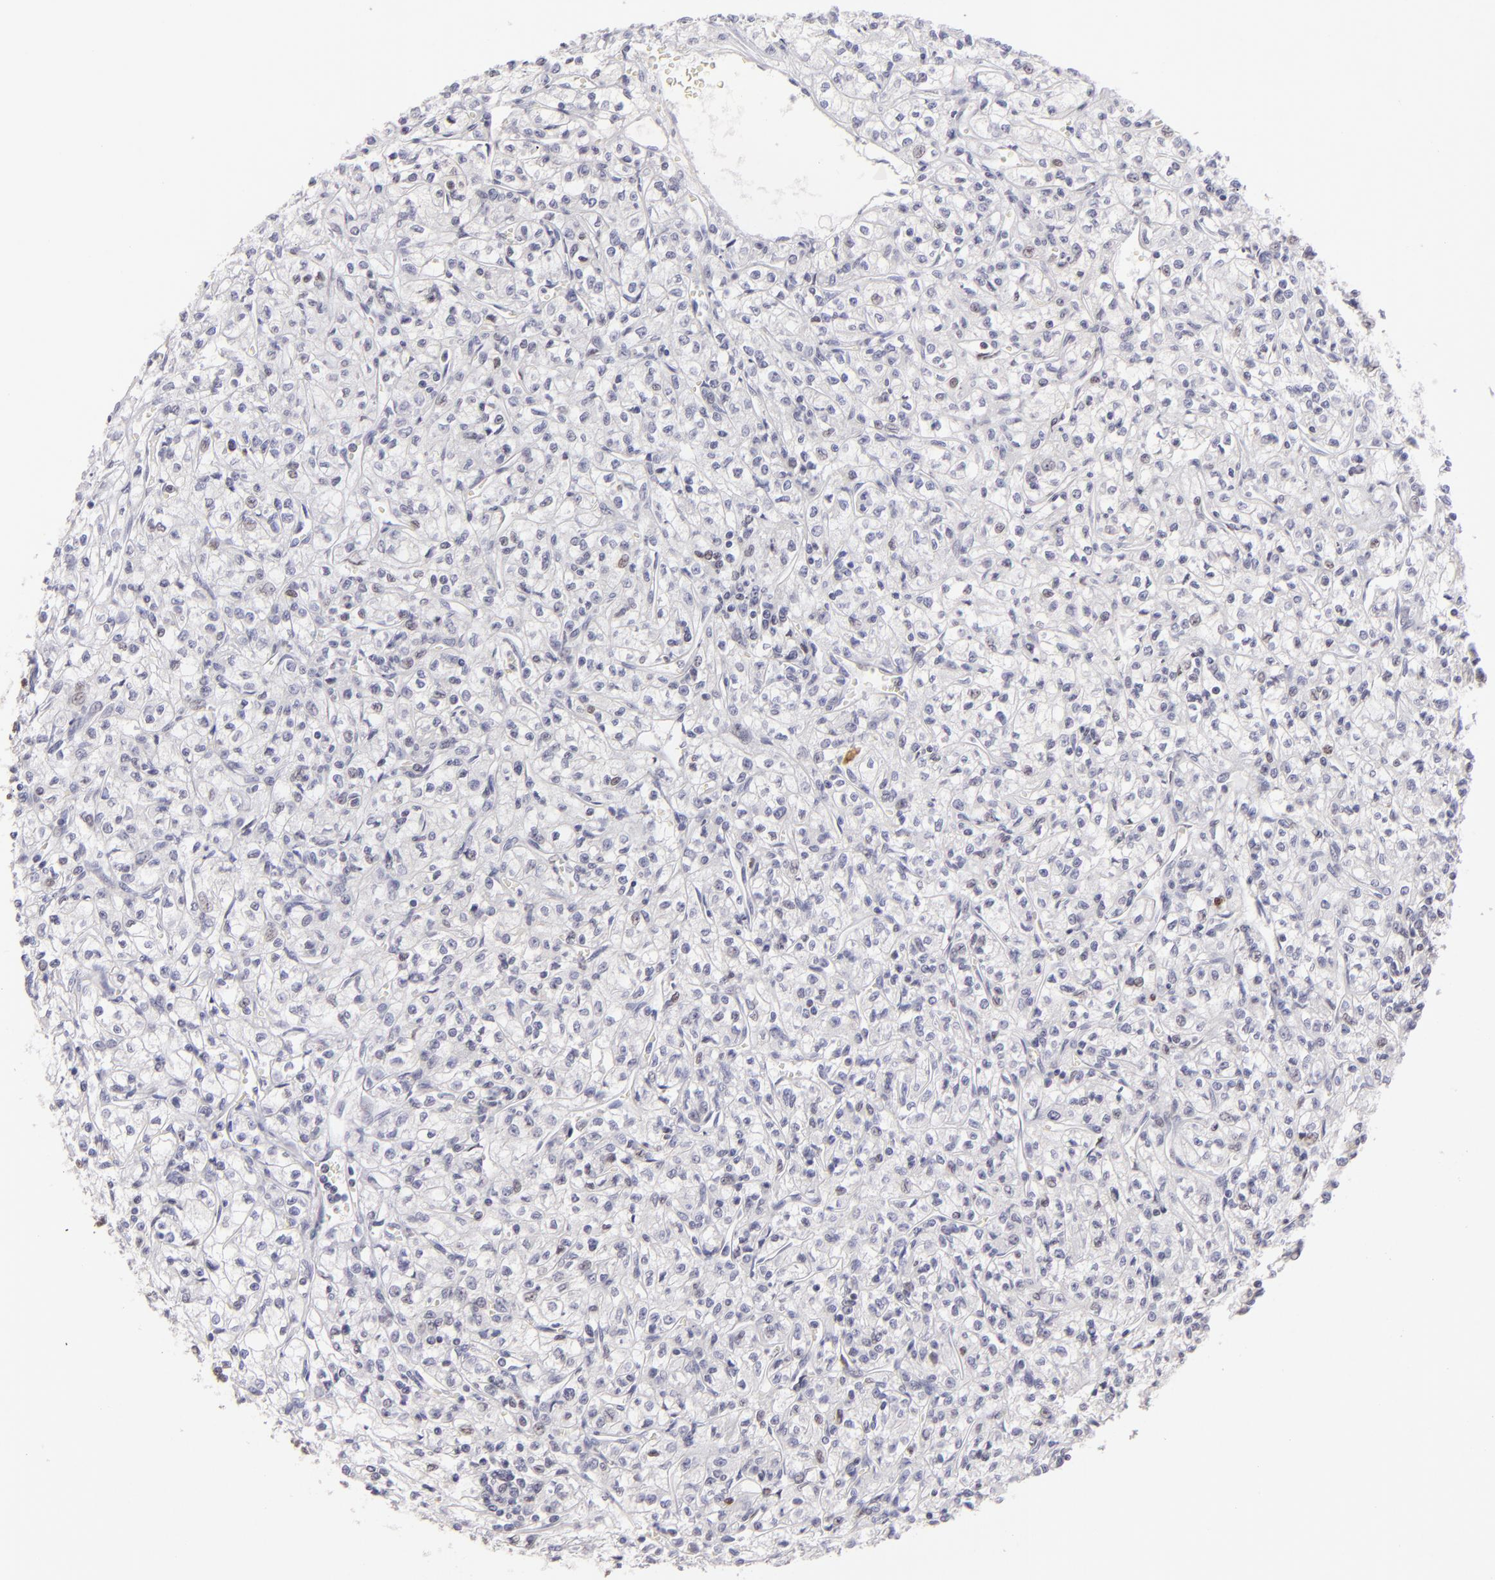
{"staining": {"intensity": "negative", "quantity": "none", "location": "none"}, "tissue": "renal cancer", "cell_type": "Tumor cells", "image_type": "cancer", "snomed": [{"axis": "morphology", "description": "Adenocarcinoma, NOS"}, {"axis": "topography", "description": "Kidney"}], "caption": "The micrograph displays no staining of tumor cells in adenocarcinoma (renal).", "gene": "POU2F1", "patient": {"sex": "male", "age": 61}}